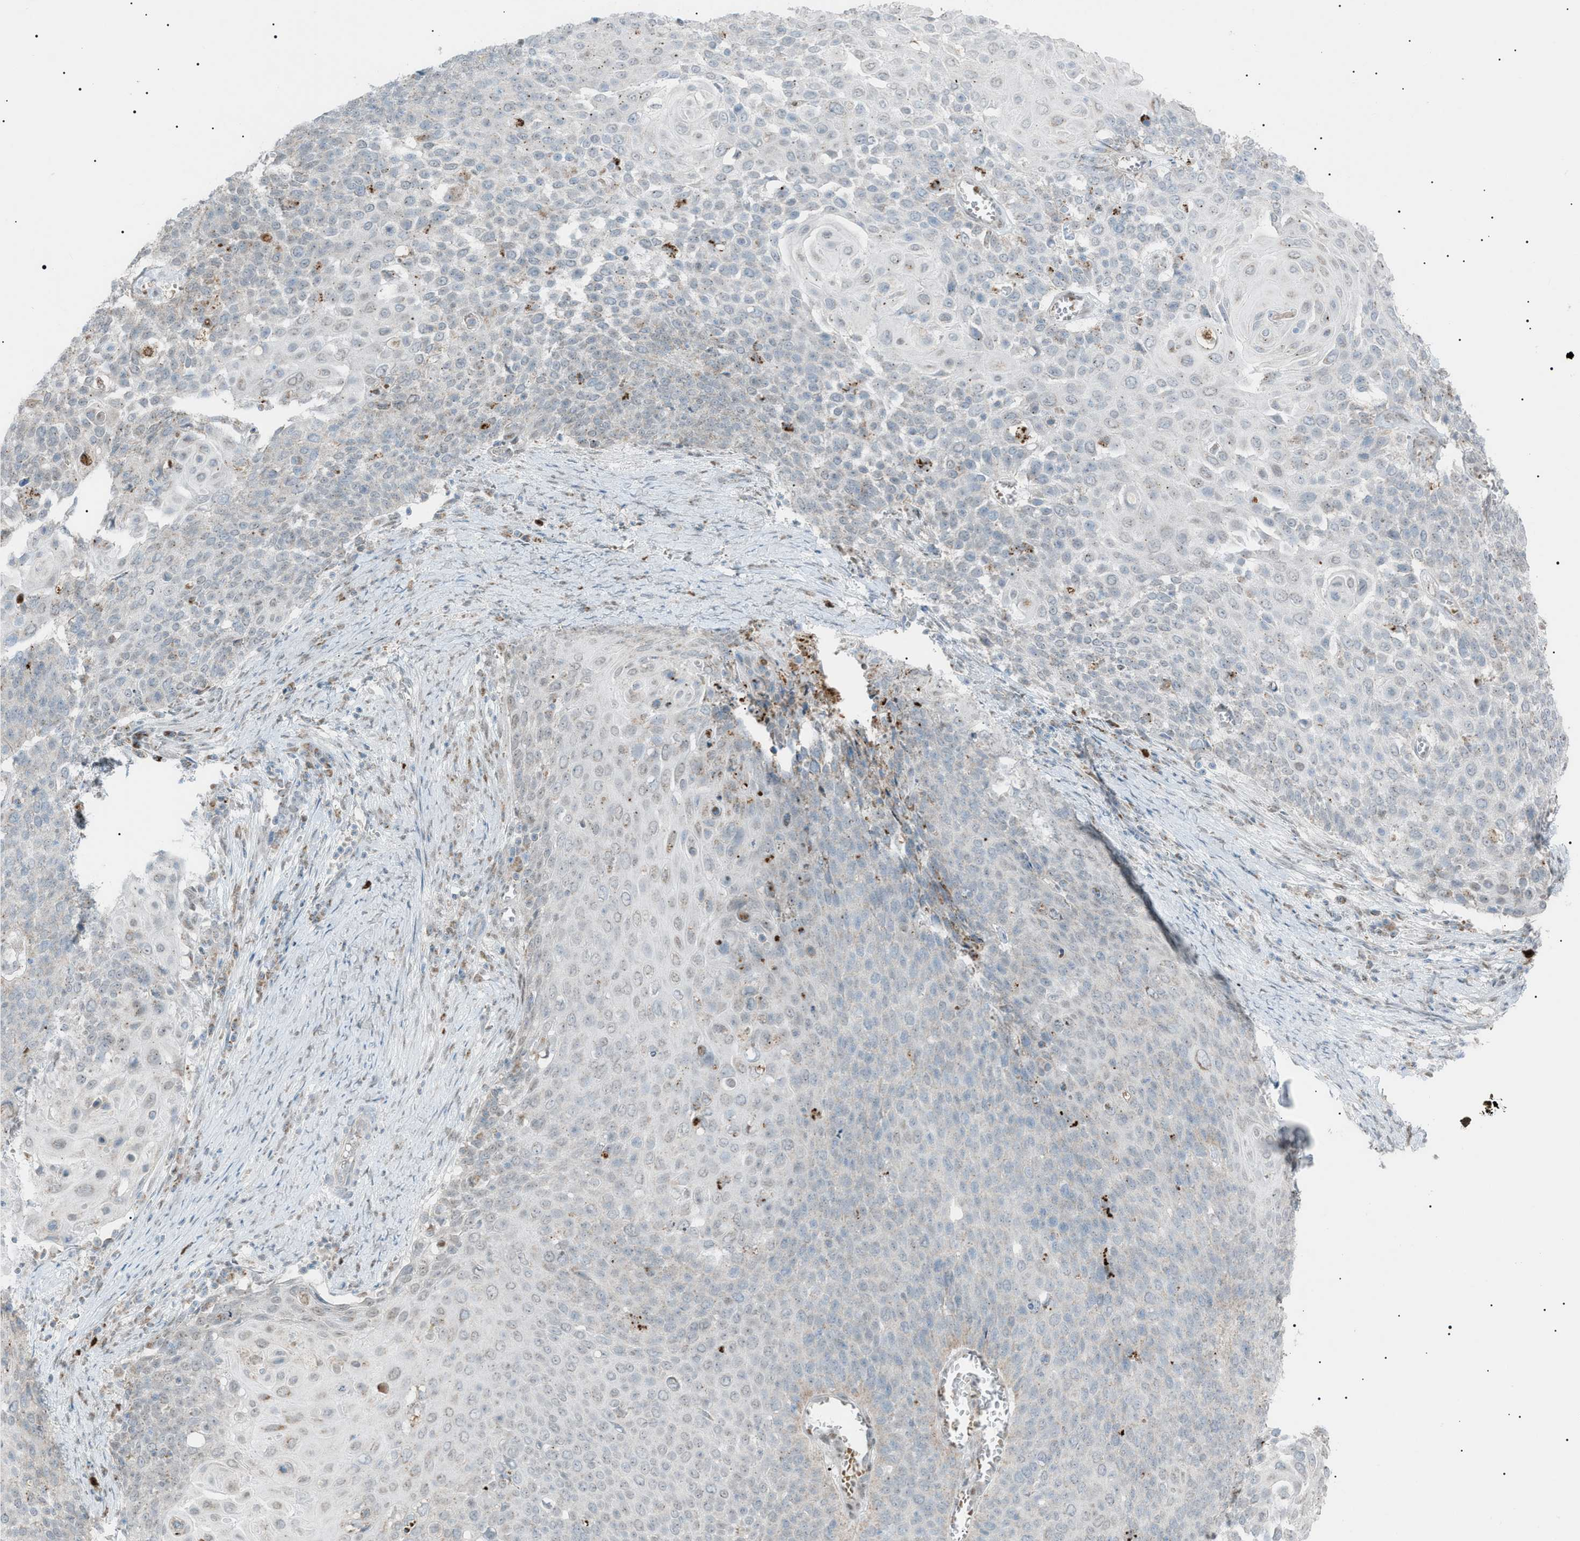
{"staining": {"intensity": "negative", "quantity": "none", "location": "none"}, "tissue": "cervical cancer", "cell_type": "Tumor cells", "image_type": "cancer", "snomed": [{"axis": "morphology", "description": "Squamous cell carcinoma, NOS"}, {"axis": "topography", "description": "Cervix"}], "caption": "Protein analysis of cervical cancer (squamous cell carcinoma) demonstrates no significant staining in tumor cells.", "gene": "ZNF516", "patient": {"sex": "female", "age": 39}}